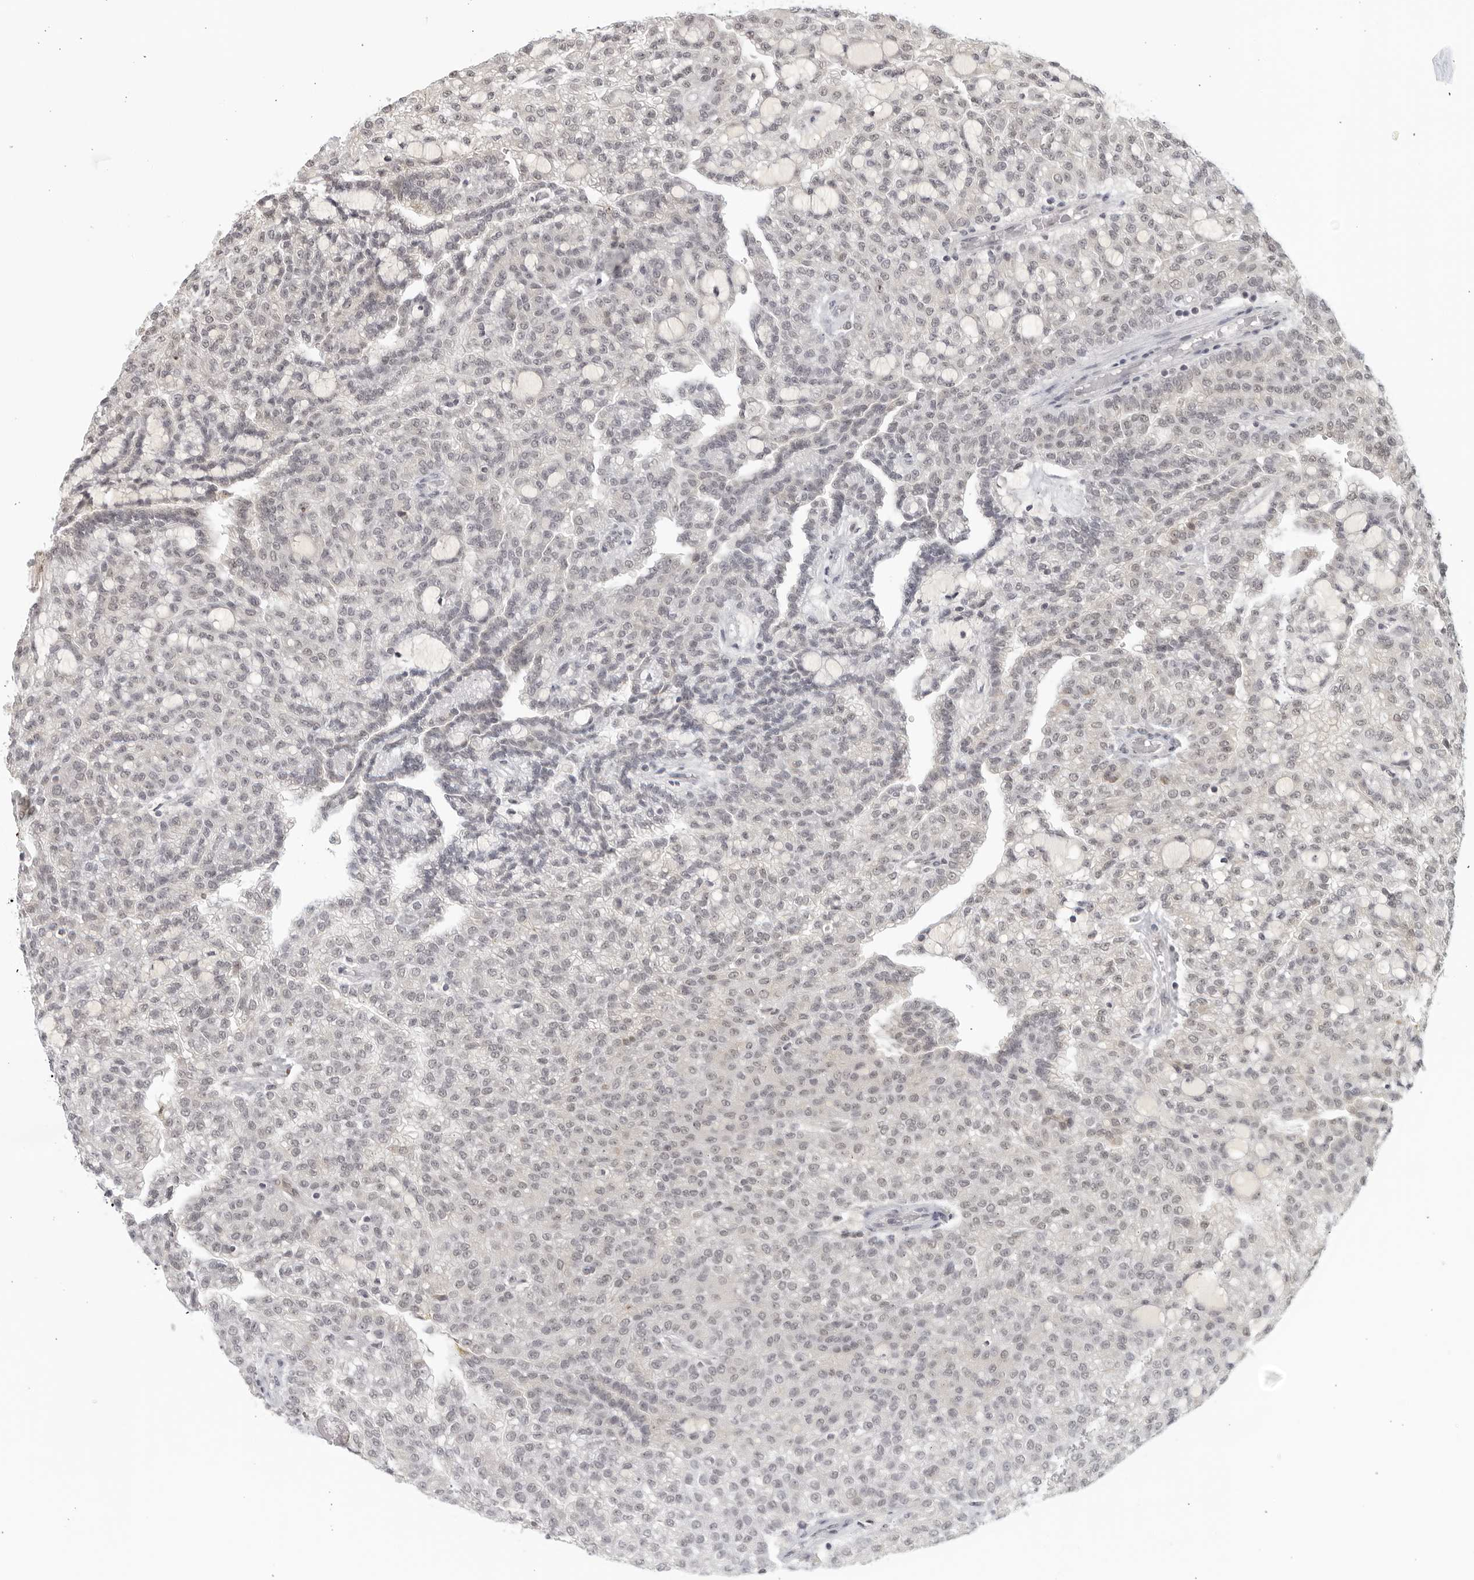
{"staining": {"intensity": "negative", "quantity": "none", "location": "none"}, "tissue": "renal cancer", "cell_type": "Tumor cells", "image_type": "cancer", "snomed": [{"axis": "morphology", "description": "Adenocarcinoma, NOS"}, {"axis": "topography", "description": "Kidney"}], "caption": "Renal cancer stained for a protein using IHC demonstrates no positivity tumor cells.", "gene": "RAB11FIP3", "patient": {"sex": "male", "age": 63}}